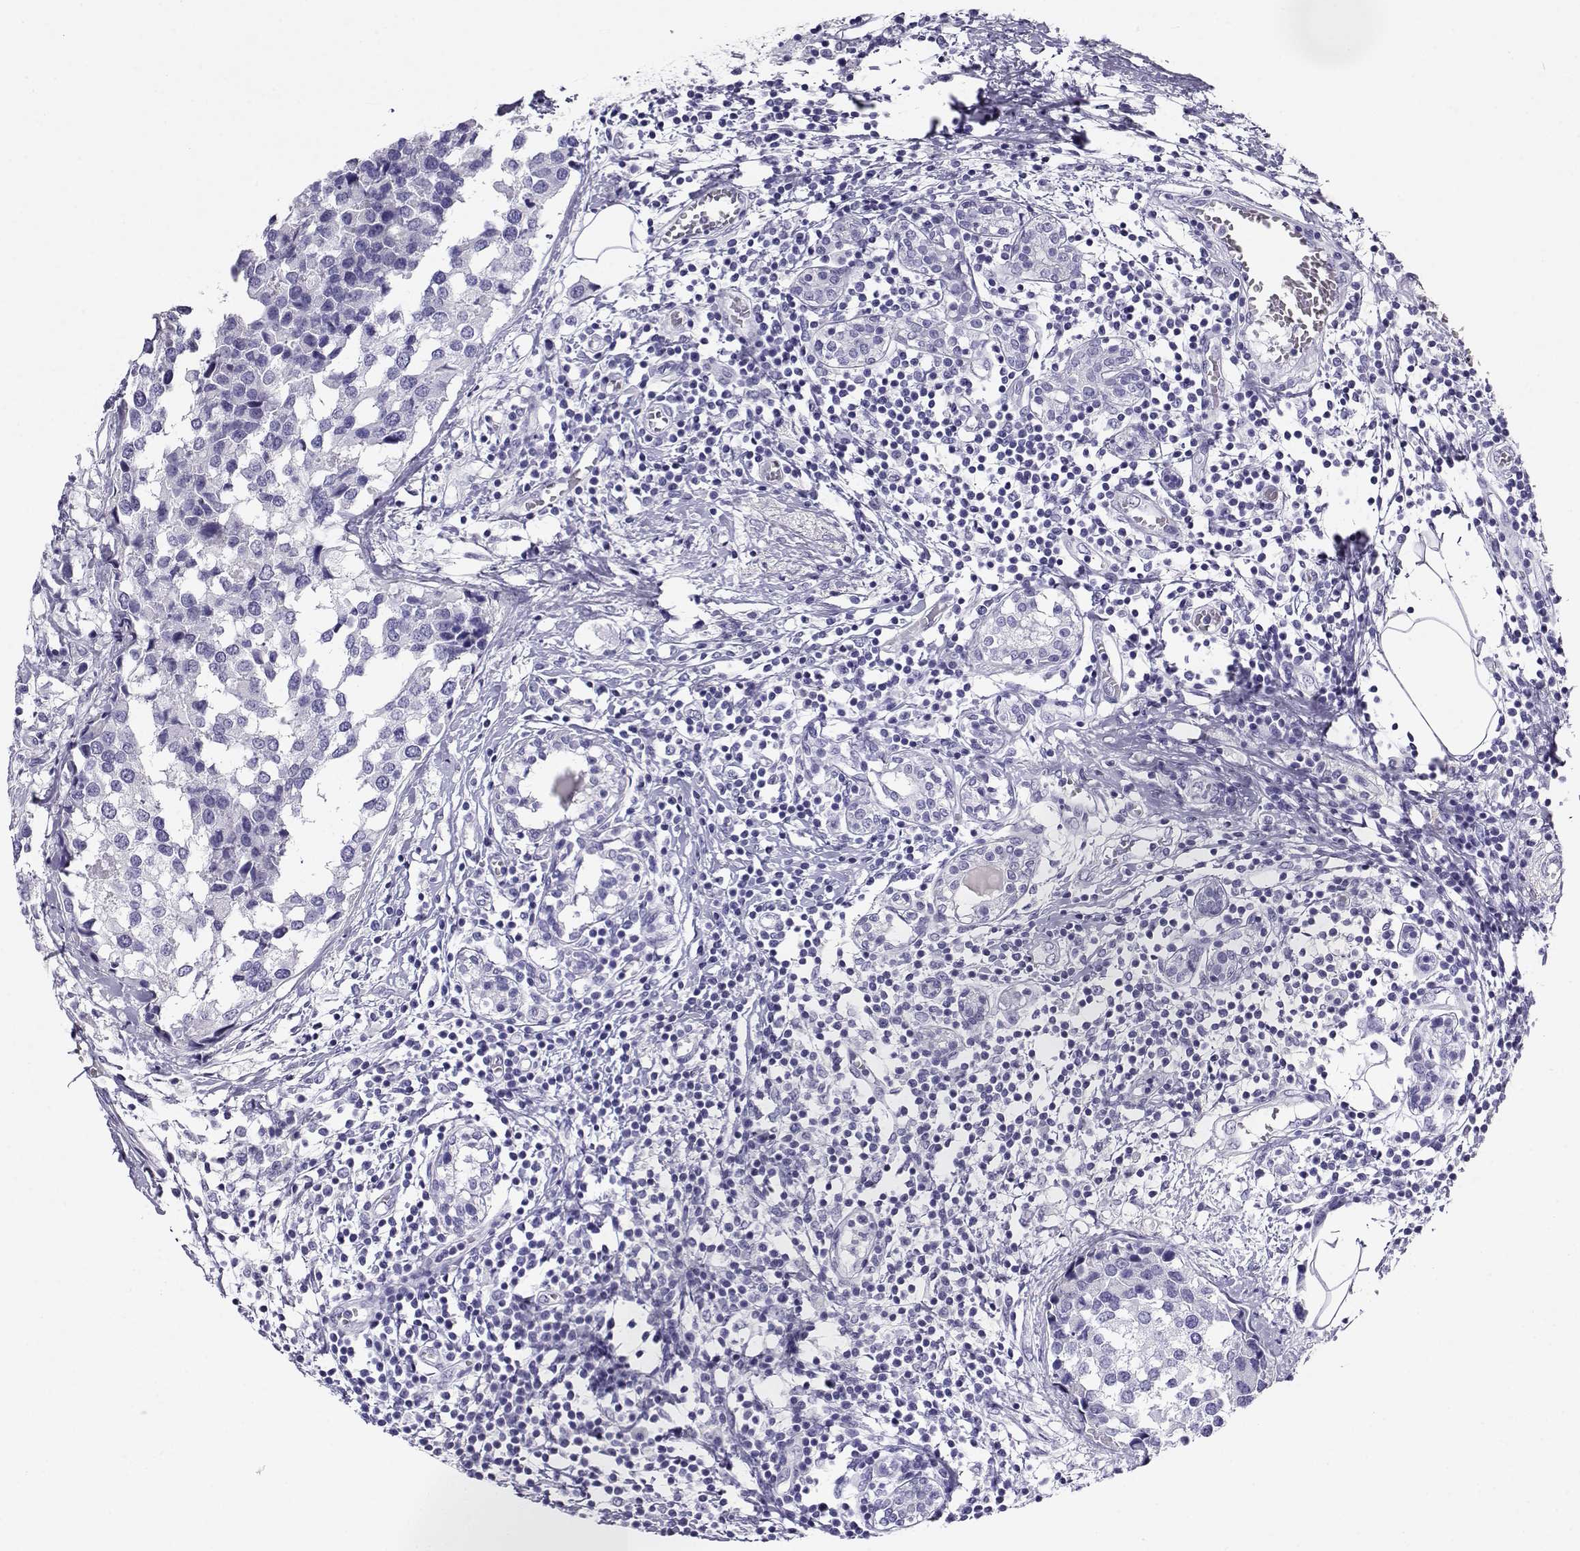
{"staining": {"intensity": "negative", "quantity": "none", "location": "none"}, "tissue": "breast cancer", "cell_type": "Tumor cells", "image_type": "cancer", "snomed": [{"axis": "morphology", "description": "Lobular carcinoma"}, {"axis": "topography", "description": "Breast"}], "caption": "Immunohistochemical staining of human breast cancer demonstrates no significant positivity in tumor cells.", "gene": "RHOXF2", "patient": {"sex": "female", "age": 59}}